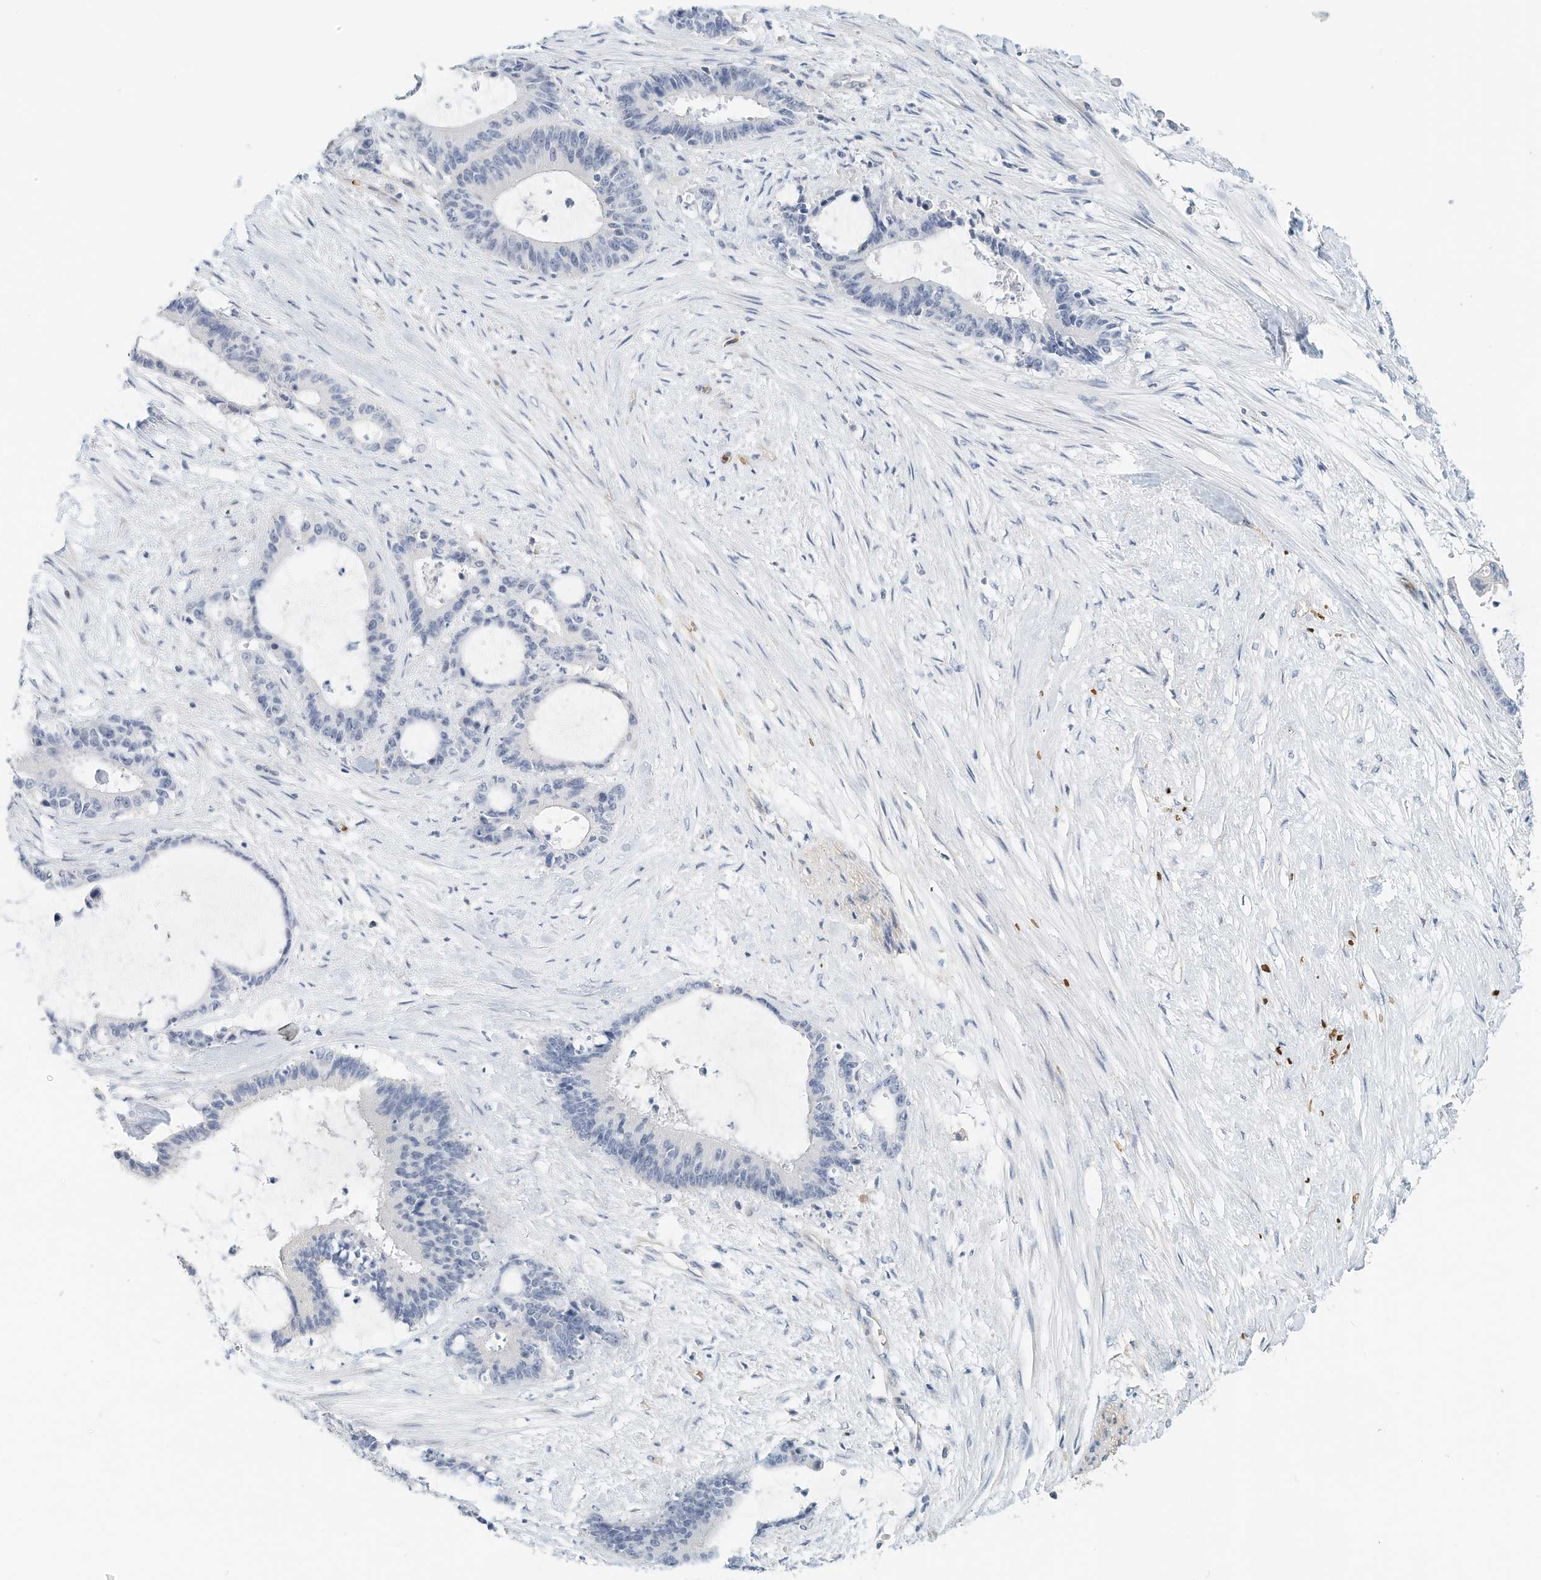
{"staining": {"intensity": "negative", "quantity": "none", "location": "none"}, "tissue": "liver cancer", "cell_type": "Tumor cells", "image_type": "cancer", "snomed": [{"axis": "morphology", "description": "Normal tissue, NOS"}, {"axis": "morphology", "description": "Cholangiocarcinoma"}, {"axis": "topography", "description": "Liver"}, {"axis": "topography", "description": "Peripheral nerve tissue"}], "caption": "IHC image of neoplastic tissue: liver cancer (cholangiocarcinoma) stained with DAB displays no significant protein staining in tumor cells. (DAB (3,3'-diaminobenzidine) immunohistochemistry (IHC), high magnification).", "gene": "RCAN3", "patient": {"sex": "female", "age": 73}}